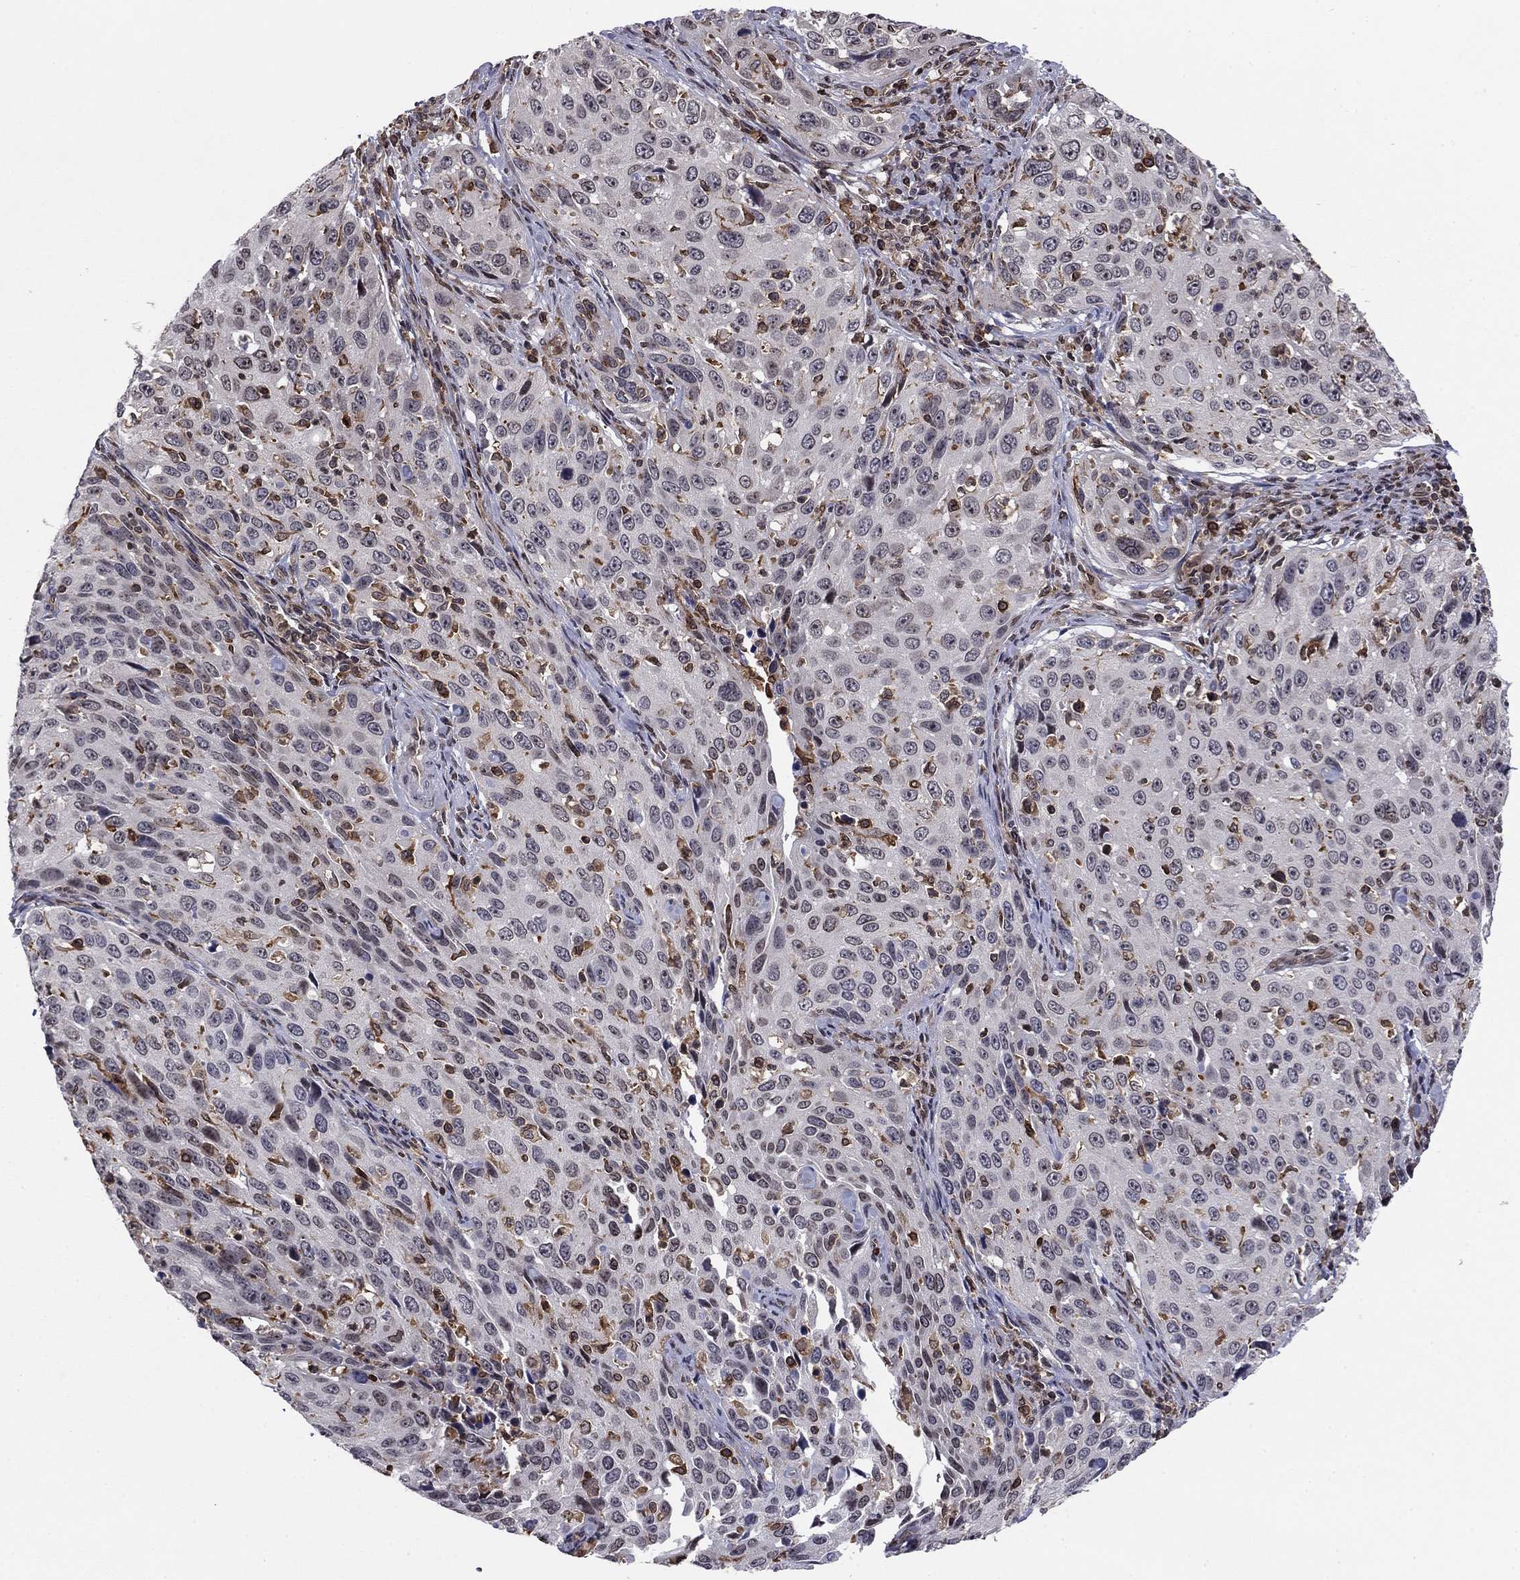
{"staining": {"intensity": "negative", "quantity": "none", "location": "none"}, "tissue": "cervical cancer", "cell_type": "Tumor cells", "image_type": "cancer", "snomed": [{"axis": "morphology", "description": "Squamous cell carcinoma, NOS"}, {"axis": "topography", "description": "Cervix"}], "caption": "A high-resolution photomicrograph shows immunohistochemistry (IHC) staining of cervical cancer, which reveals no significant staining in tumor cells. The staining is performed using DAB brown chromogen with nuclei counter-stained in using hematoxylin.", "gene": "PLCB2", "patient": {"sex": "female", "age": 26}}